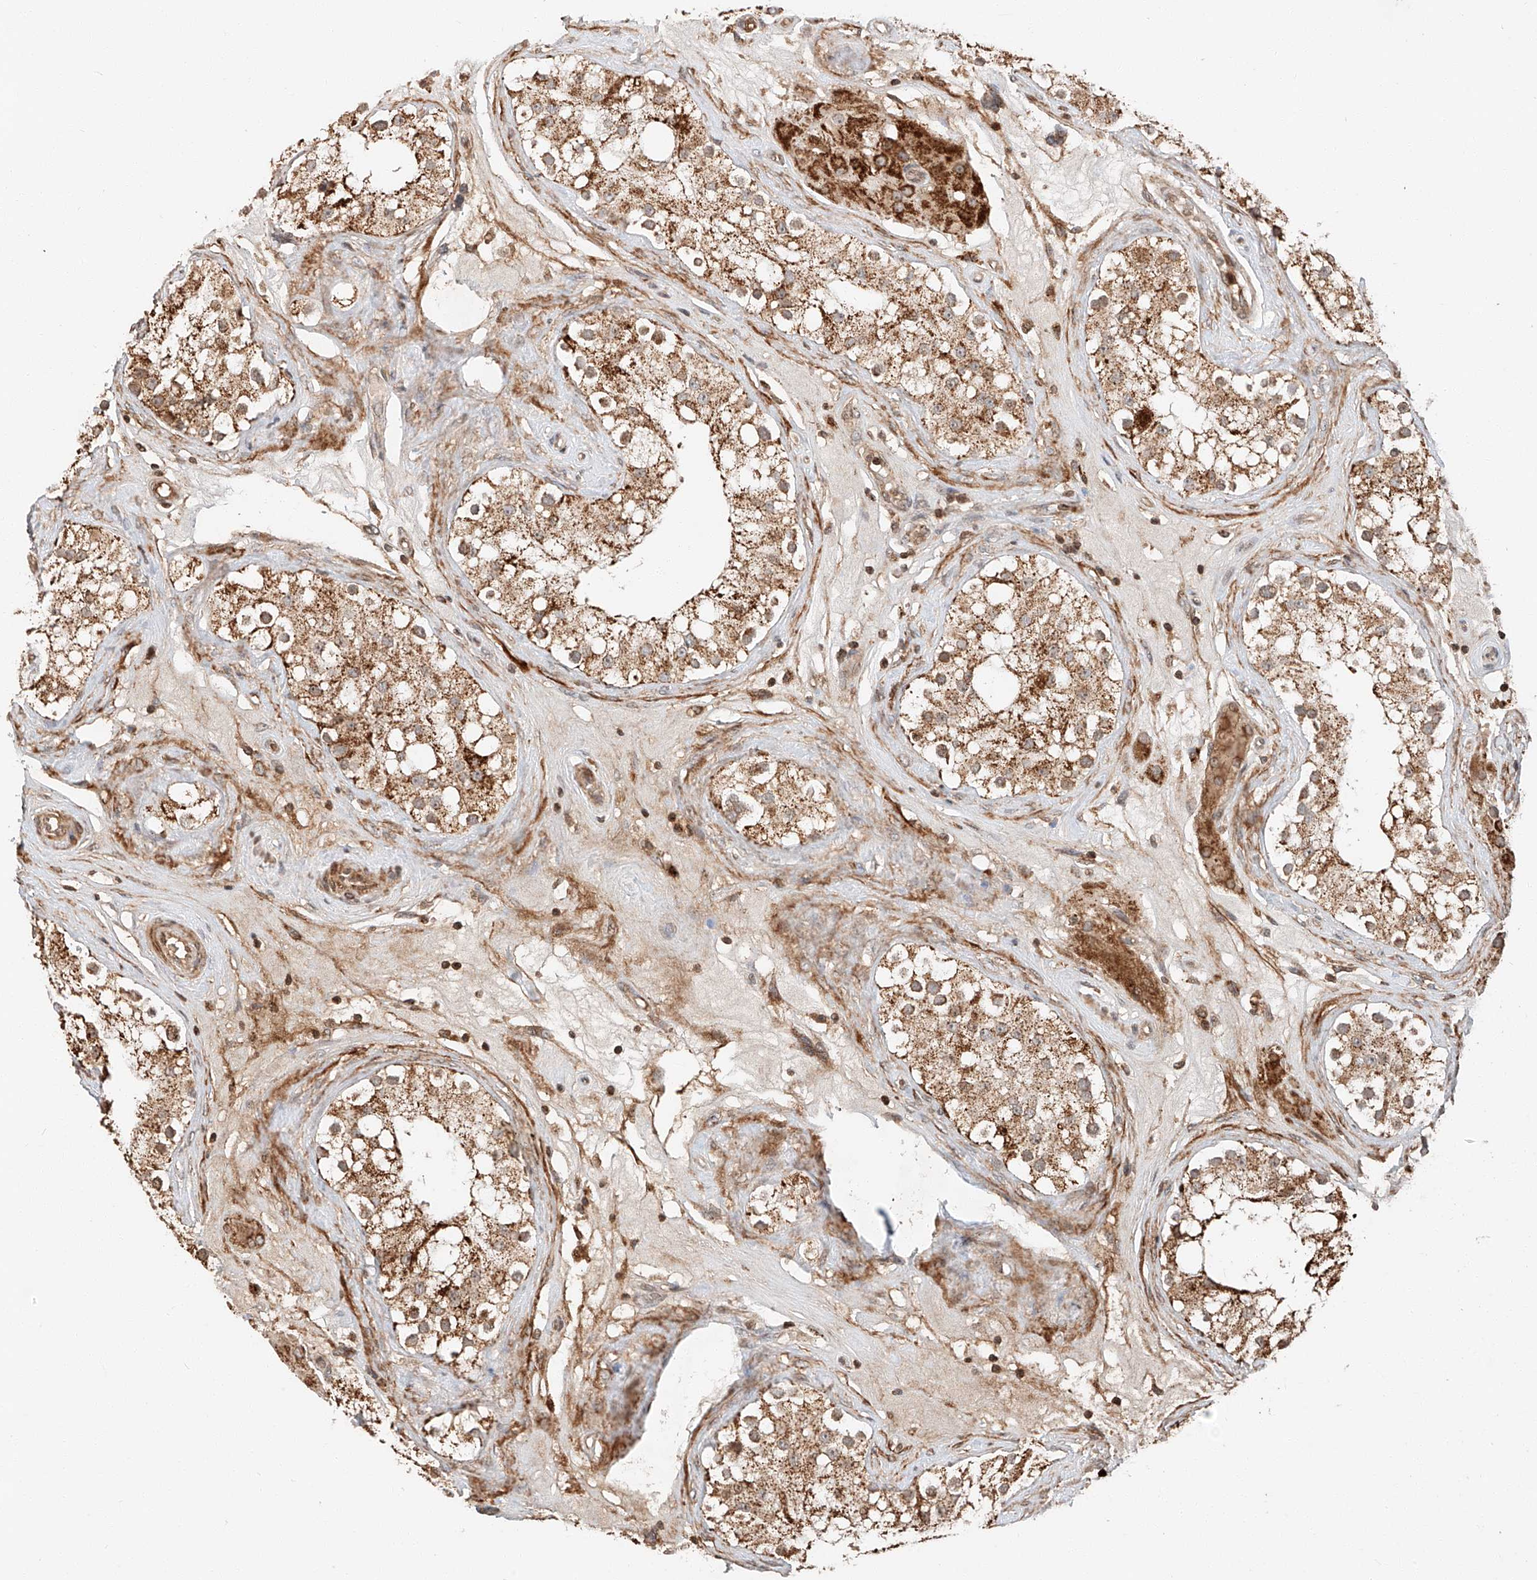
{"staining": {"intensity": "moderate", "quantity": ">75%", "location": "cytoplasmic/membranous"}, "tissue": "testis", "cell_type": "Cells in seminiferous ducts", "image_type": "normal", "snomed": [{"axis": "morphology", "description": "Normal tissue, NOS"}, {"axis": "topography", "description": "Testis"}], "caption": "Testis stained with immunohistochemistry demonstrates moderate cytoplasmic/membranous expression in about >75% of cells in seminiferous ducts.", "gene": "ARHGAP33", "patient": {"sex": "male", "age": 84}}